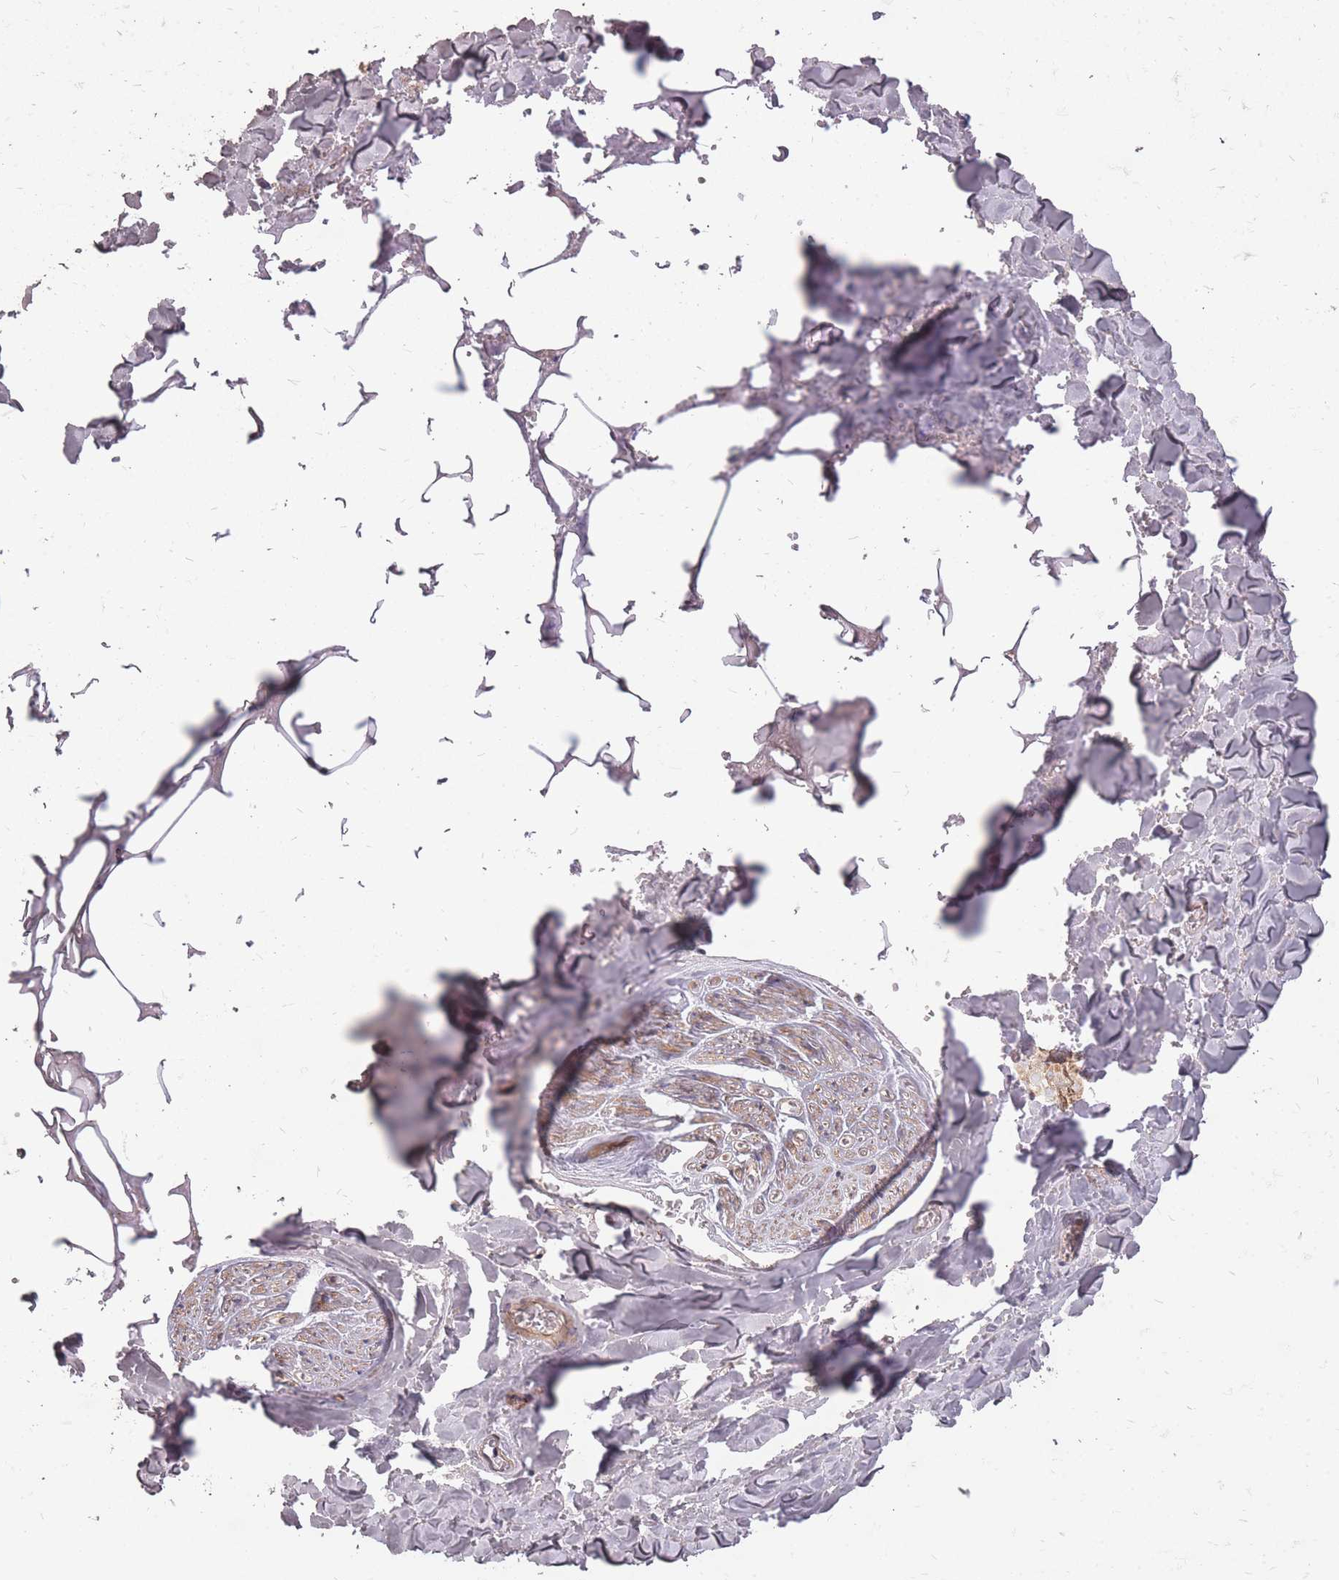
{"staining": {"intensity": "weak", "quantity": ">75%", "location": "cytoplasmic/membranous"}, "tissue": "adipose tissue", "cell_type": "Adipocytes", "image_type": "normal", "snomed": [{"axis": "morphology", "description": "Normal tissue, NOS"}, {"axis": "topography", "description": "Salivary gland"}, {"axis": "topography", "description": "Peripheral nerve tissue"}], "caption": "Weak cytoplasmic/membranous protein staining is present in approximately >75% of adipocytes in adipose tissue. Immunohistochemistry (ihc) stains the protein in brown and the nuclei are stained blue.", "gene": "DYNC1LI2", "patient": {"sex": "male", "age": 38}}